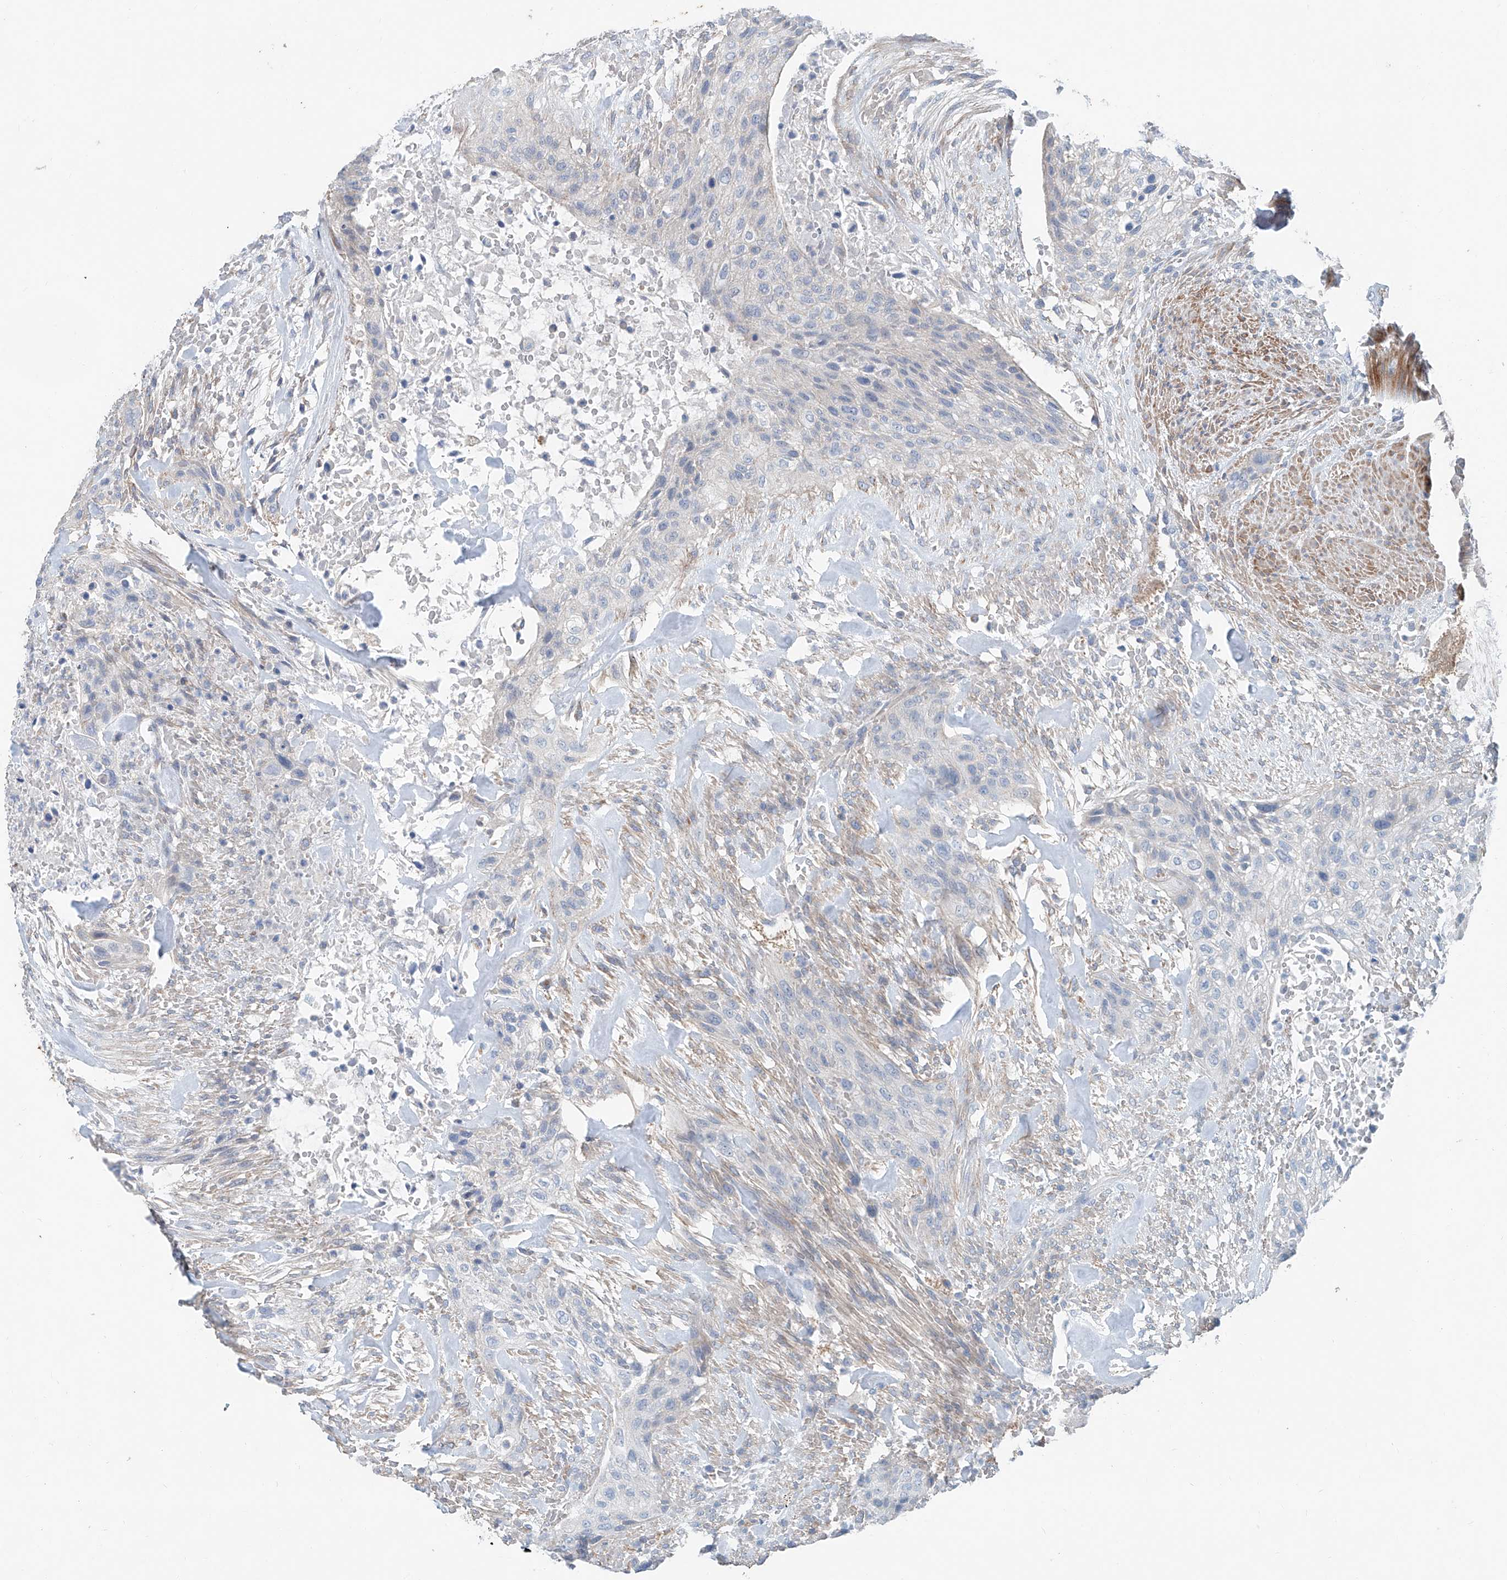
{"staining": {"intensity": "negative", "quantity": "none", "location": "none"}, "tissue": "urothelial cancer", "cell_type": "Tumor cells", "image_type": "cancer", "snomed": [{"axis": "morphology", "description": "Urothelial carcinoma, High grade"}, {"axis": "topography", "description": "Urinary bladder"}], "caption": "An IHC photomicrograph of urothelial cancer is shown. There is no staining in tumor cells of urothelial cancer.", "gene": "ANKRD34A", "patient": {"sex": "male", "age": 35}}